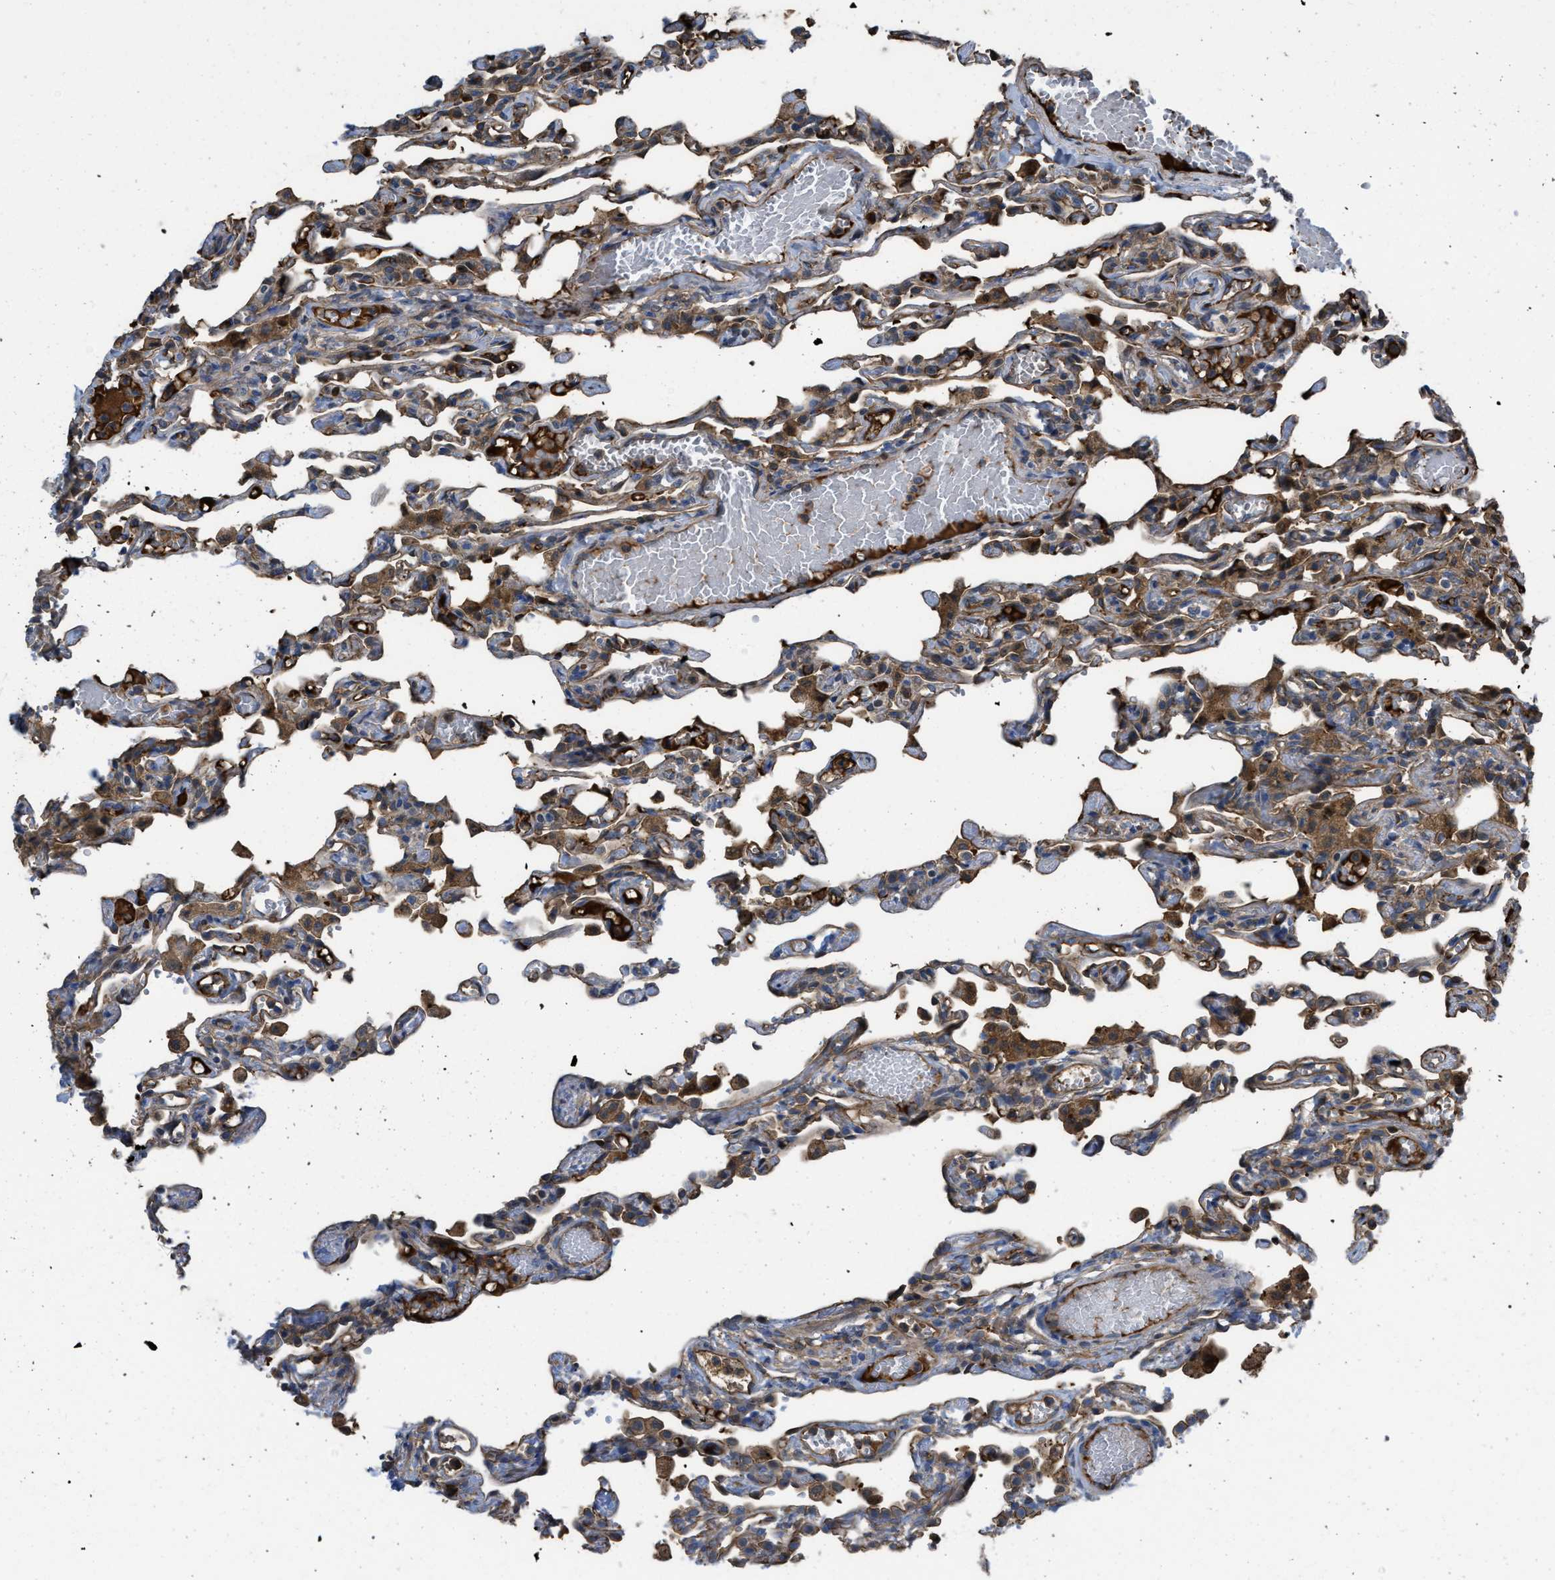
{"staining": {"intensity": "moderate", "quantity": "25%-75%", "location": "cytoplasmic/membranous"}, "tissue": "lung", "cell_type": "Alveolar cells", "image_type": "normal", "snomed": [{"axis": "morphology", "description": "Normal tissue, NOS"}, {"axis": "topography", "description": "Lung"}], "caption": "Lung stained with a brown dye exhibits moderate cytoplasmic/membranous positive positivity in approximately 25%-75% of alveolar cells.", "gene": "TRIOBP", "patient": {"sex": "male", "age": 21}}